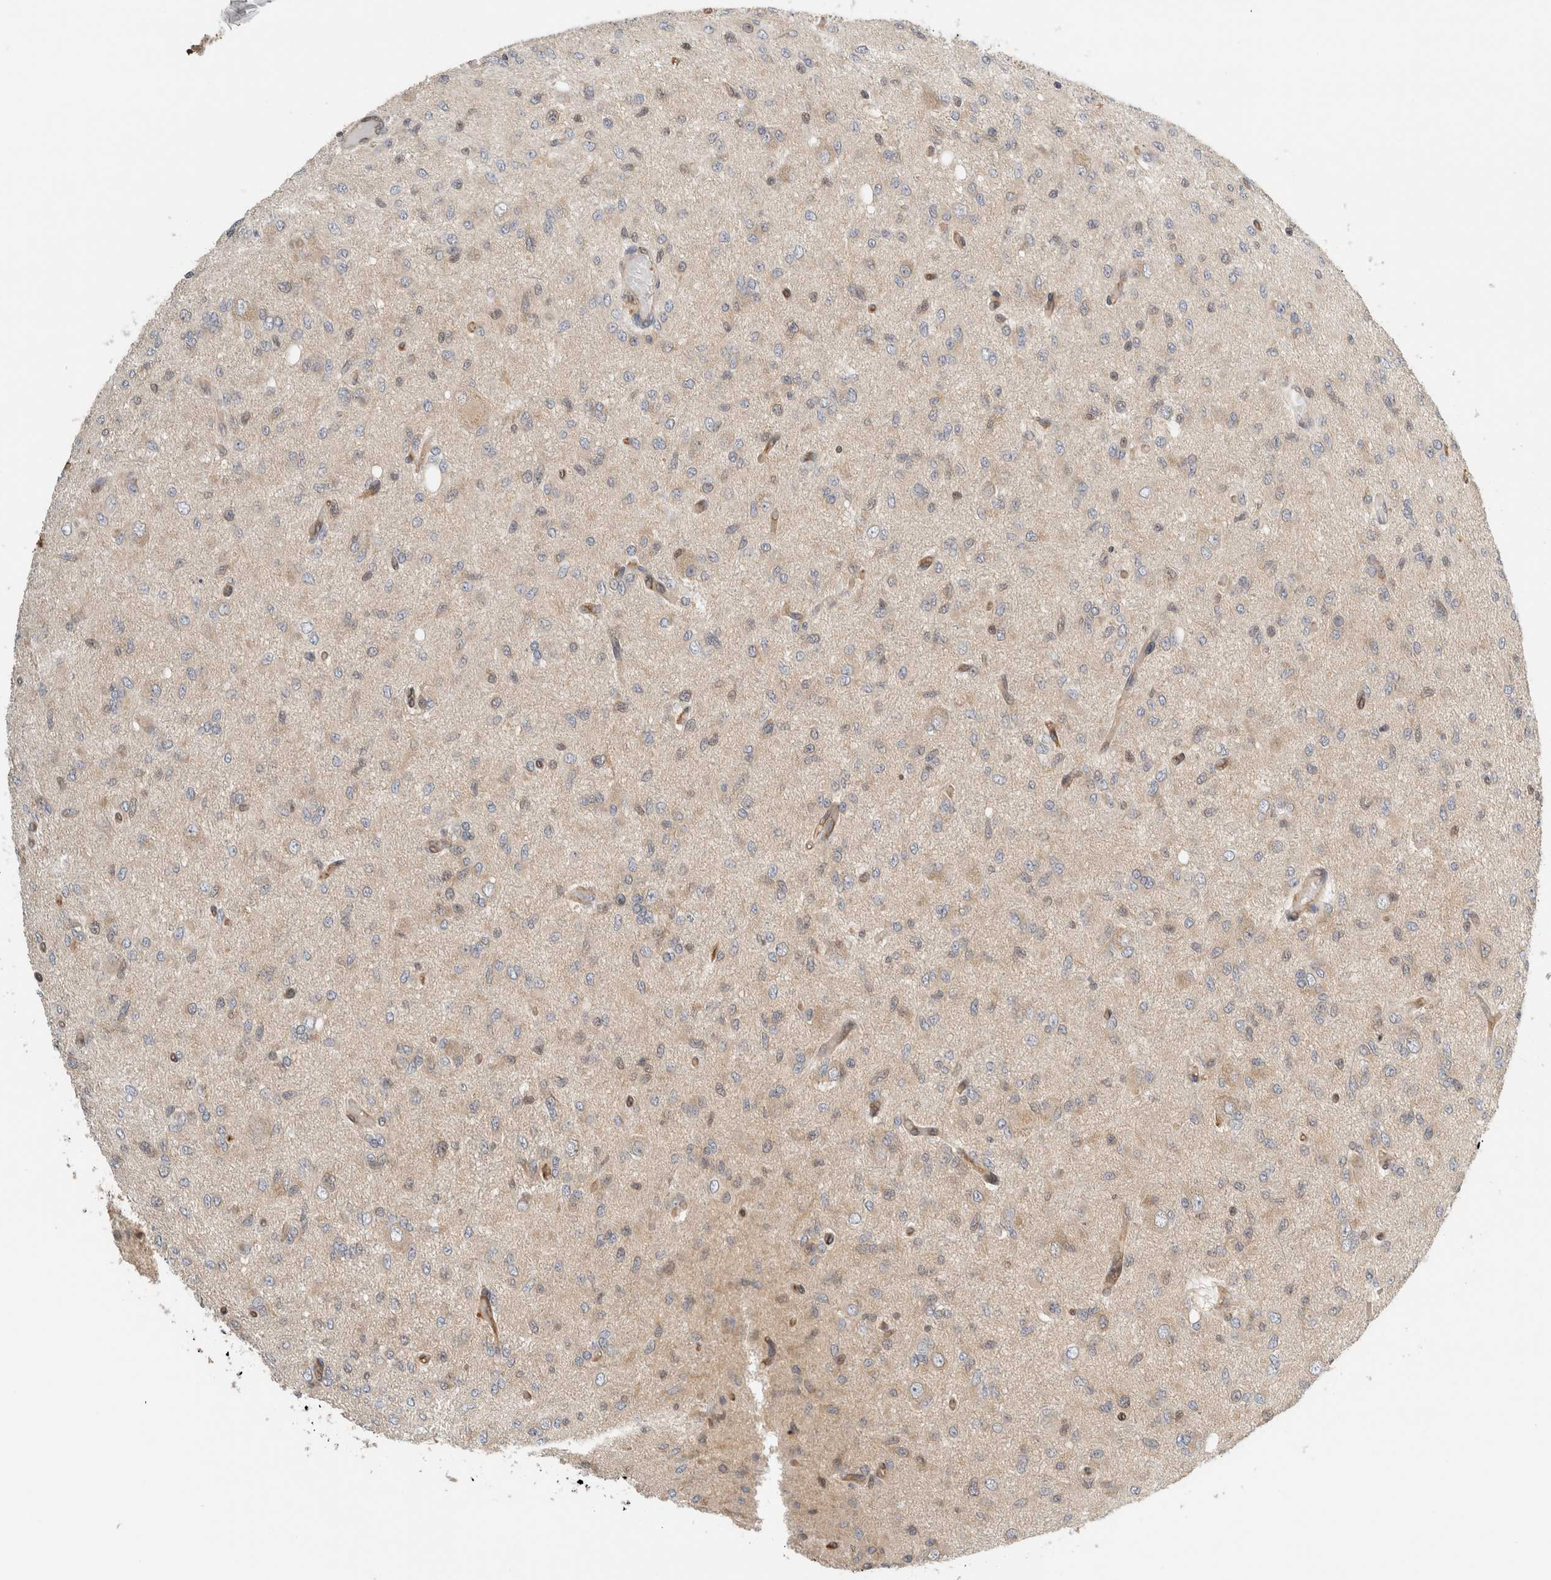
{"staining": {"intensity": "negative", "quantity": "none", "location": "none"}, "tissue": "glioma", "cell_type": "Tumor cells", "image_type": "cancer", "snomed": [{"axis": "morphology", "description": "Glioma, malignant, High grade"}, {"axis": "topography", "description": "Brain"}], "caption": "Immunohistochemistry (IHC) photomicrograph of glioma stained for a protein (brown), which reveals no staining in tumor cells. (DAB IHC with hematoxylin counter stain).", "gene": "PFDN4", "patient": {"sex": "female", "age": 59}}